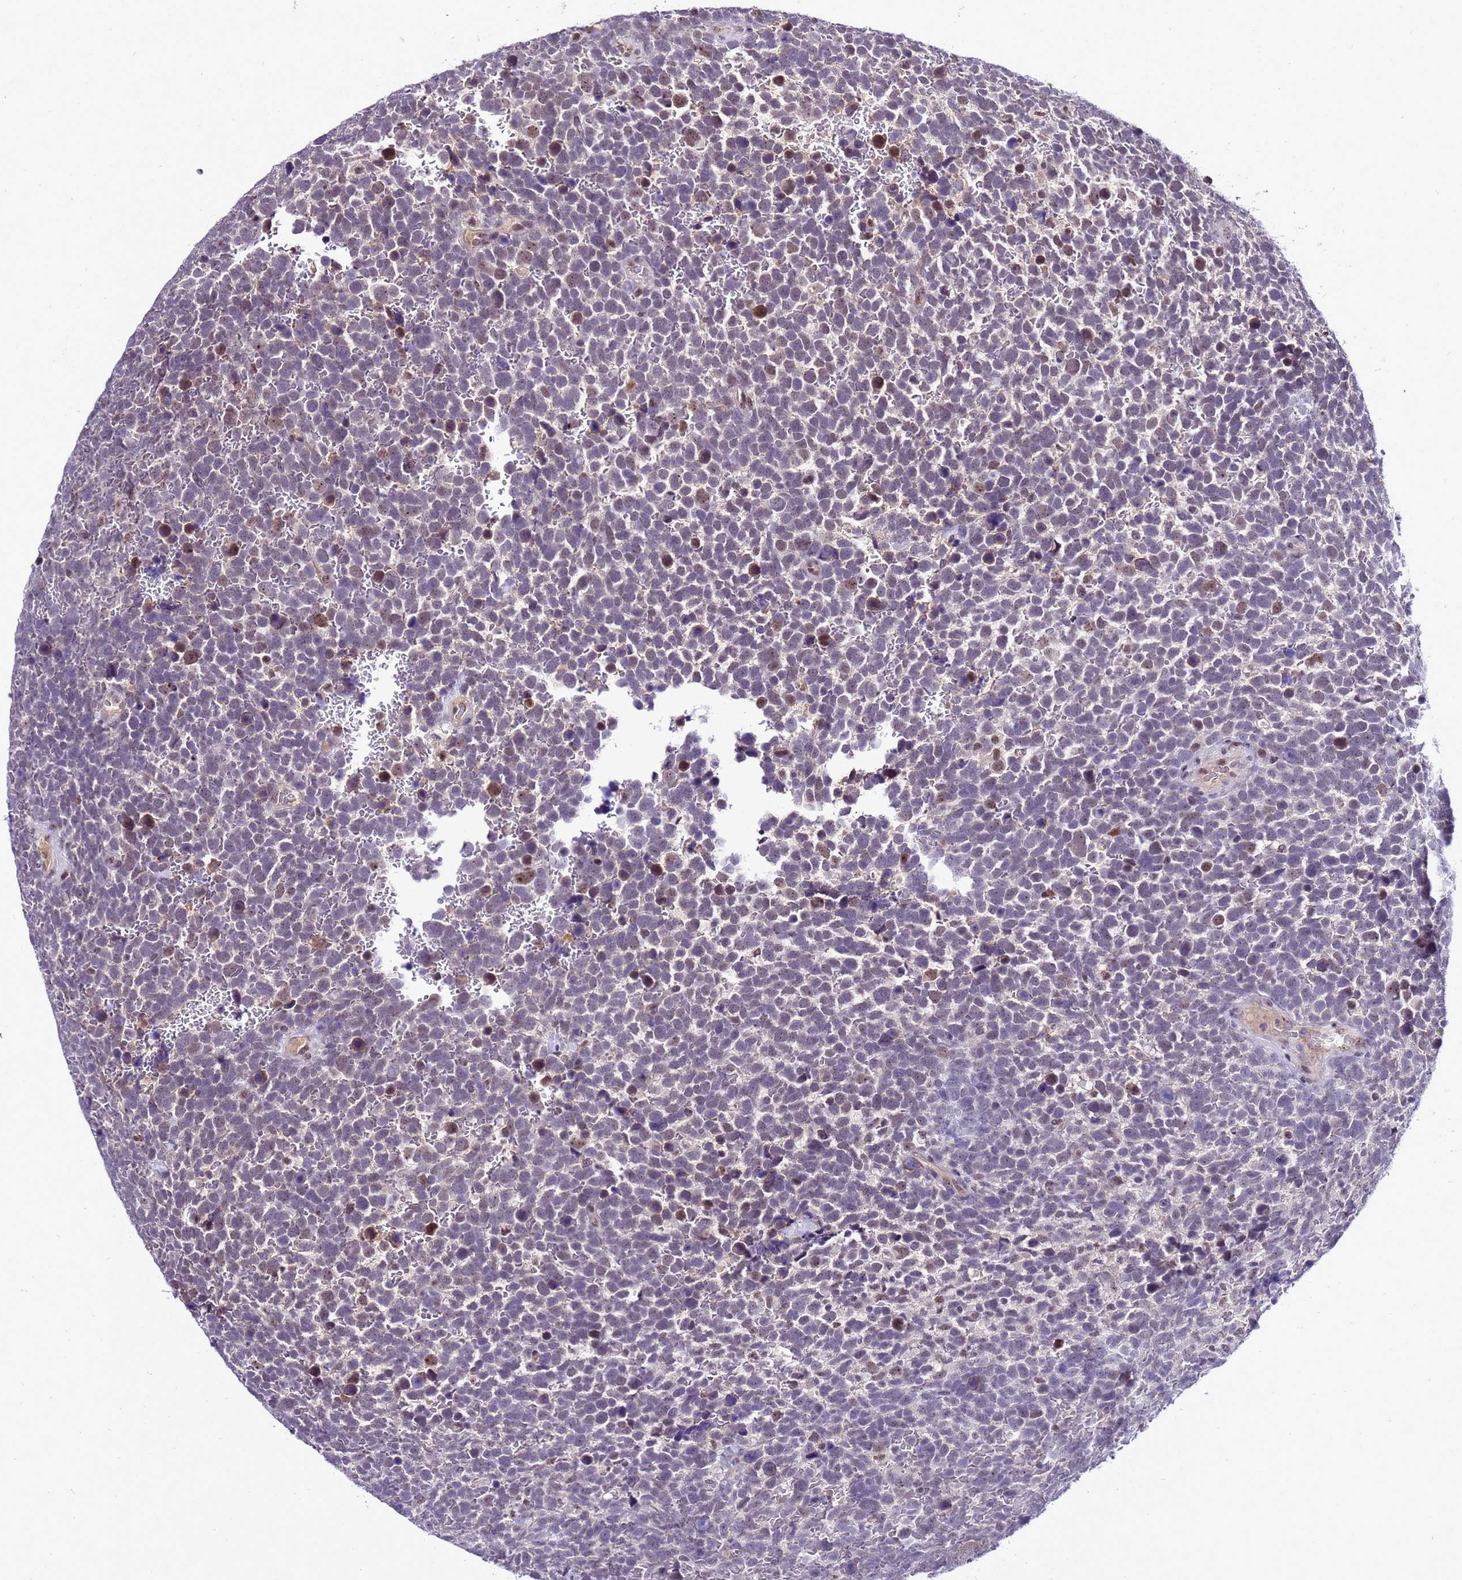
{"staining": {"intensity": "moderate", "quantity": "<25%", "location": "nuclear"}, "tissue": "urothelial cancer", "cell_type": "Tumor cells", "image_type": "cancer", "snomed": [{"axis": "morphology", "description": "Urothelial carcinoma, High grade"}, {"axis": "topography", "description": "Urinary bladder"}], "caption": "High-magnification brightfield microscopy of high-grade urothelial carcinoma stained with DAB (brown) and counterstained with hematoxylin (blue). tumor cells exhibit moderate nuclear positivity is seen in about<25% of cells.", "gene": "C19orf47", "patient": {"sex": "female", "age": 82}}